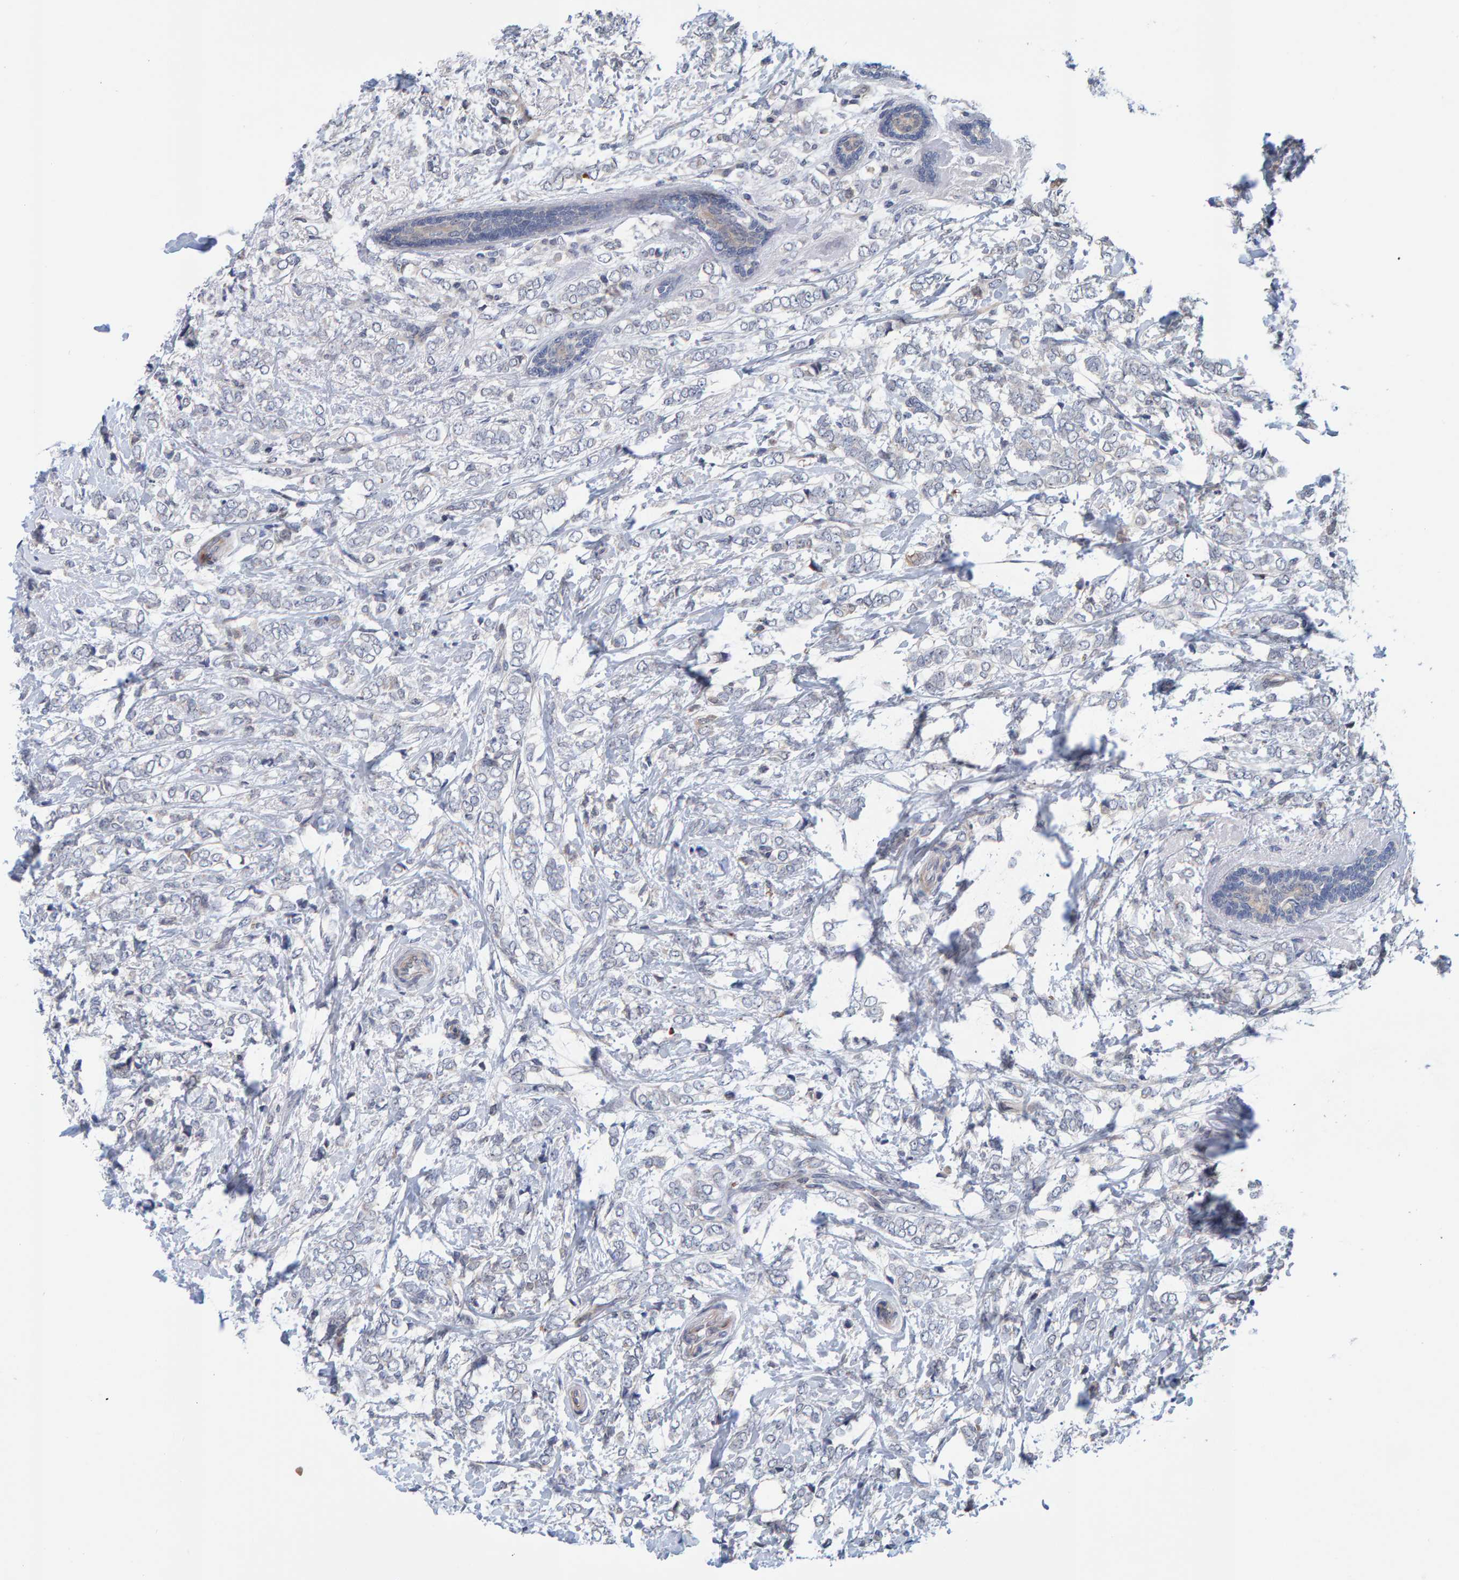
{"staining": {"intensity": "negative", "quantity": "none", "location": "none"}, "tissue": "breast cancer", "cell_type": "Tumor cells", "image_type": "cancer", "snomed": [{"axis": "morphology", "description": "Normal tissue, NOS"}, {"axis": "morphology", "description": "Lobular carcinoma"}, {"axis": "topography", "description": "Breast"}], "caption": "Protein analysis of breast cancer (lobular carcinoma) shows no significant expression in tumor cells. Brightfield microscopy of immunohistochemistry stained with DAB (brown) and hematoxylin (blue), captured at high magnification.", "gene": "MFSD6L", "patient": {"sex": "female", "age": 47}}